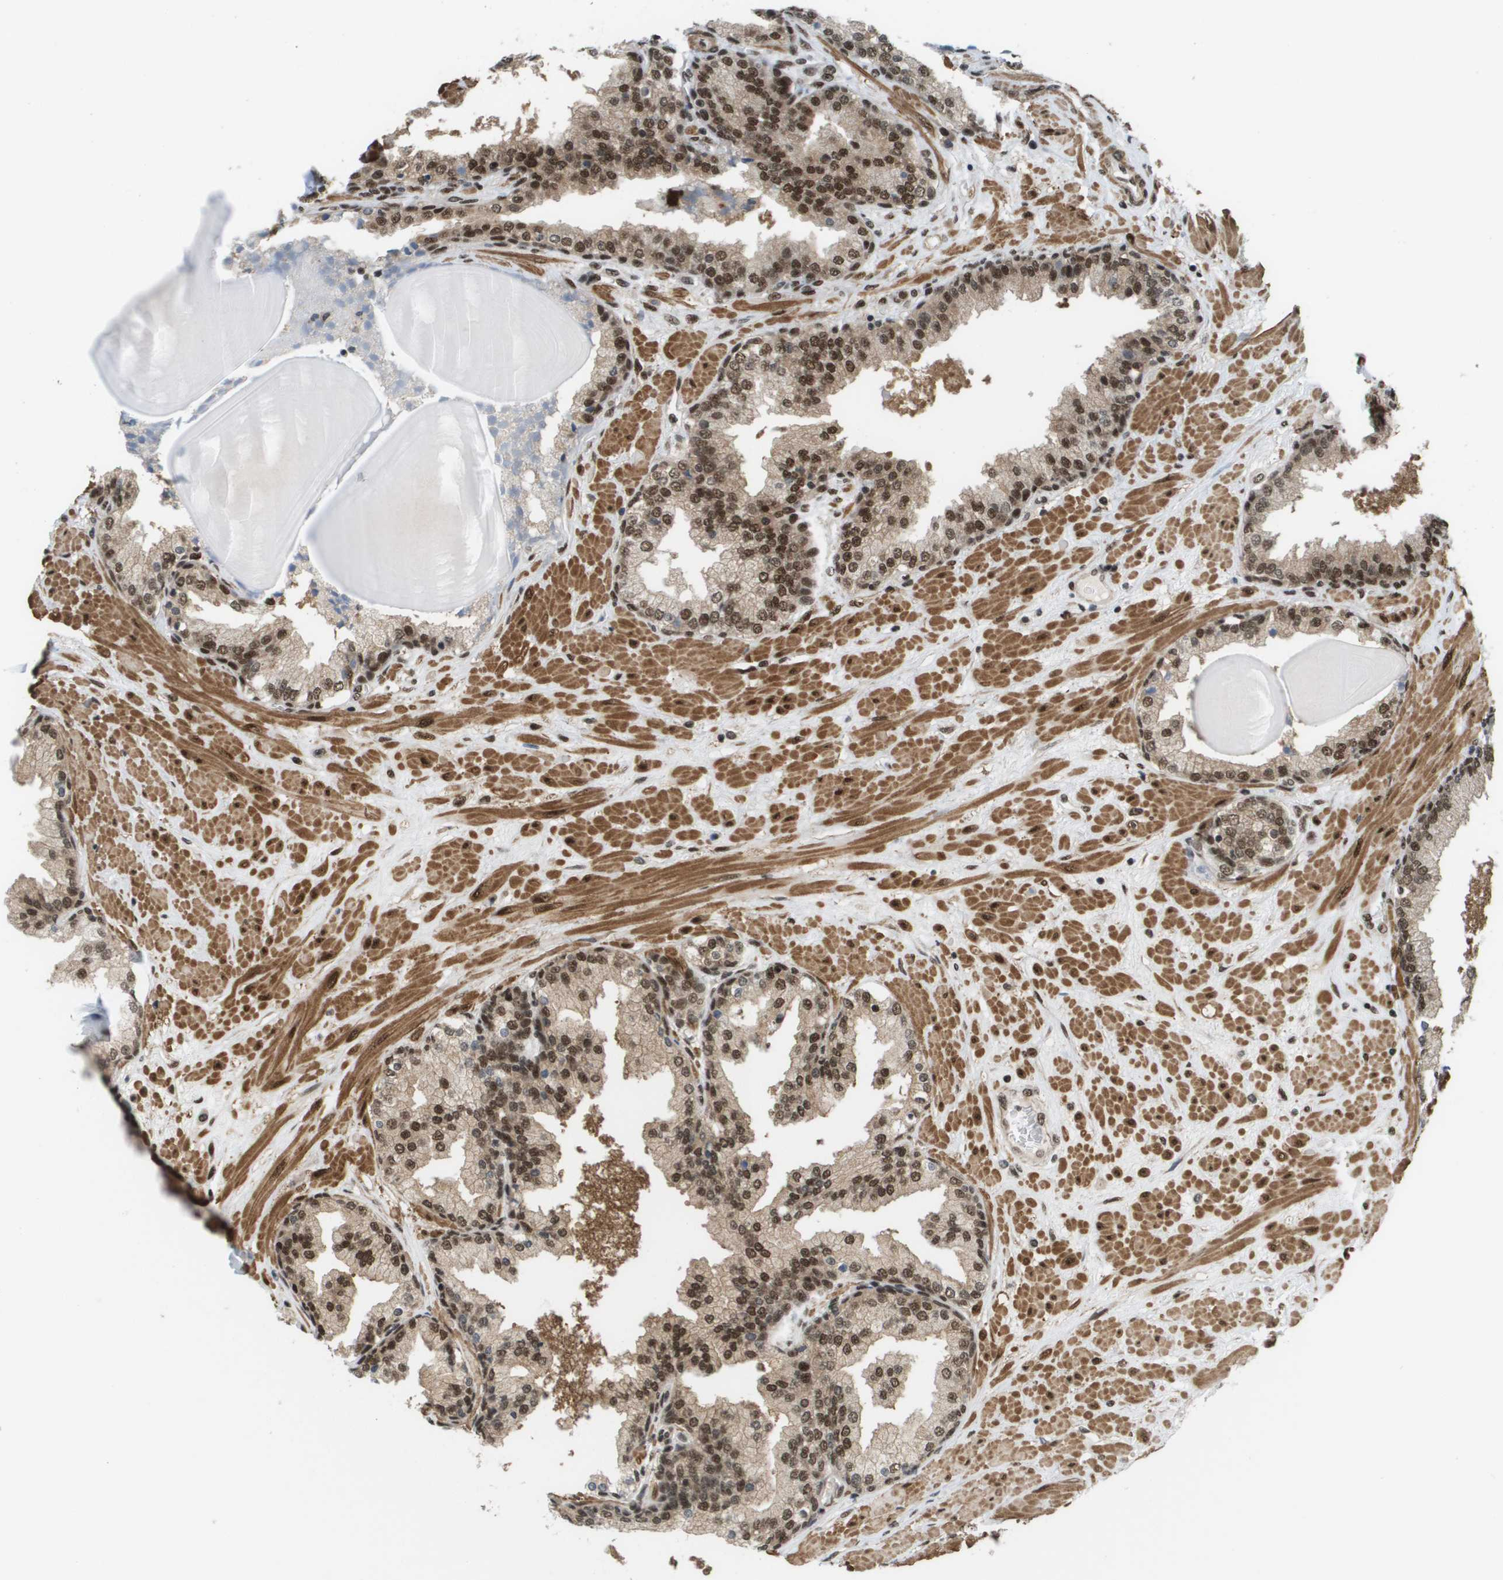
{"staining": {"intensity": "strong", "quantity": ">75%", "location": "nuclear"}, "tissue": "prostate", "cell_type": "Glandular cells", "image_type": "normal", "snomed": [{"axis": "morphology", "description": "Normal tissue, NOS"}, {"axis": "topography", "description": "Prostate"}], "caption": "High-power microscopy captured an immunohistochemistry micrograph of unremarkable prostate, revealing strong nuclear expression in about >75% of glandular cells. The protein is shown in brown color, while the nuclei are stained blue.", "gene": "PRCC", "patient": {"sex": "male", "age": 51}}